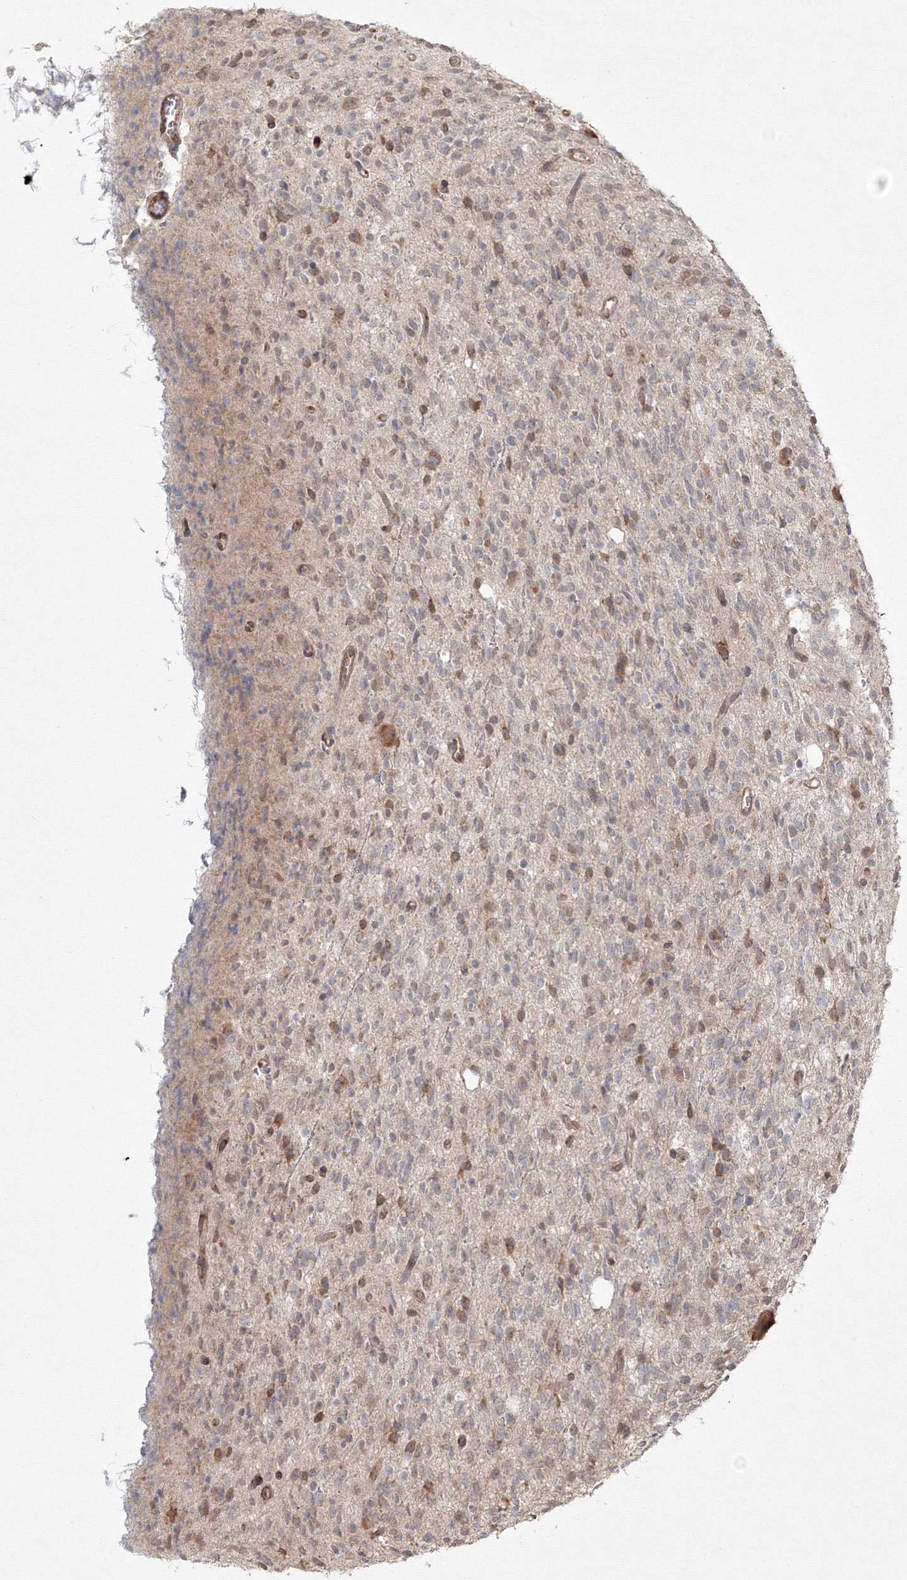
{"staining": {"intensity": "moderate", "quantity": "<25%", "location": "cytoplasmic/membranous,nuclear"}, "tissue": "glioma", "cell_type": "Tumor cells", "image_type": "cancer", "snomed": [{"axis": "morphology", "description": "Glioma, malignant, High grade"}, {"axis": "topography", "description": "Brain"}], "caption": "An IHC micrograph of neoplastic tissue is shown. Protein staining in brown labels moderate cytoplasmic/membranous and nuclear positivity in malignant high-grade glioma within tumor cells.", "gene": "FBXL8", "patient": {"sex": "male", "age": 34}}